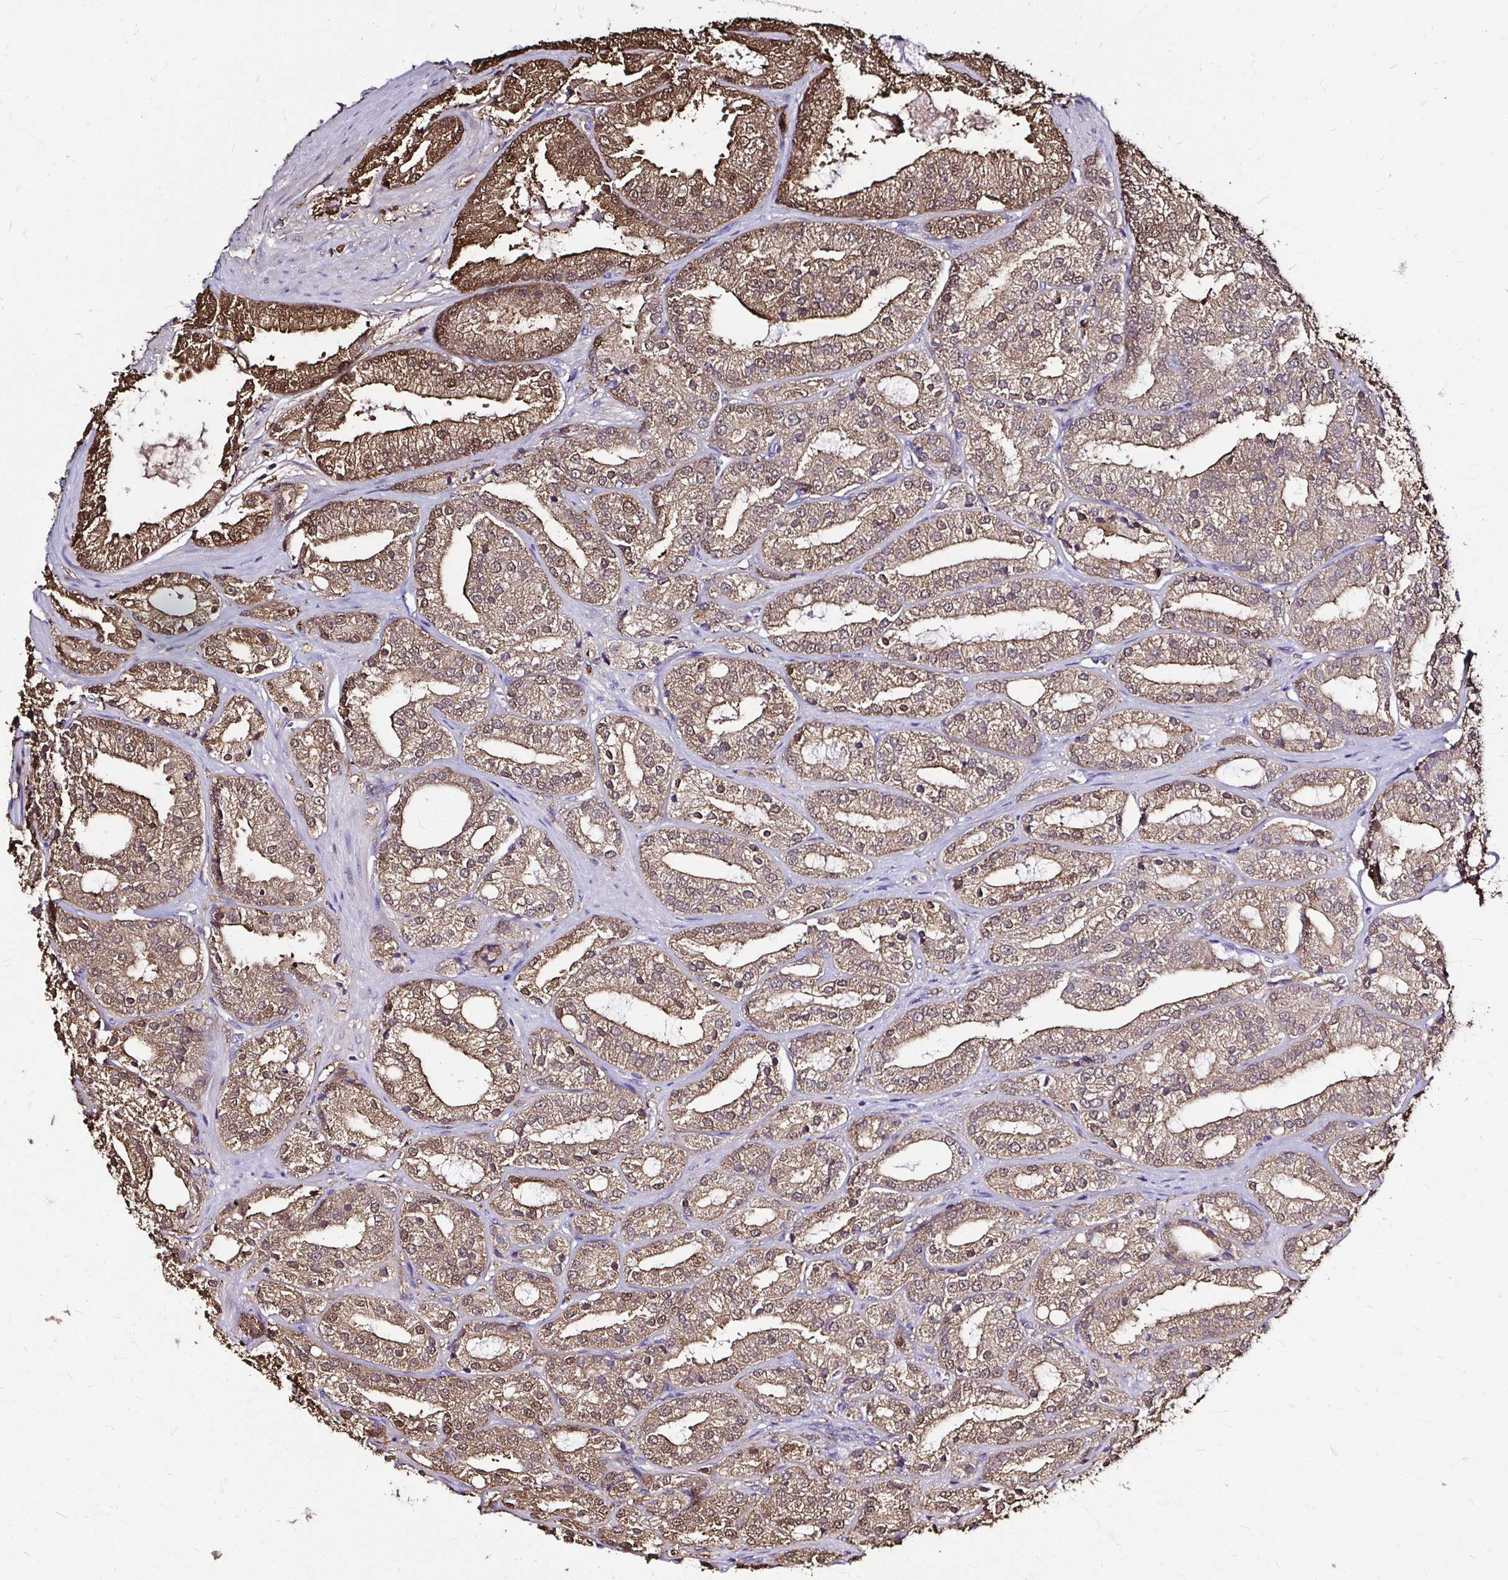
{"staining": {"intensity": "moderate", "quantity": ">75%", "location": "cytoplasmic/membranous,nuclear"}, "tissue": "prostate cancer", "cell_type": "Tumor cells", "image_type": "cancer", "snomed": [{"axis": "morphology", "description": "Adenocarcinoma, High grade"}, {"axis": "topography", "description": "Prostate"}], "caption": "Brown immunohistochemical staining in prostate high-grade adenocarcinoma demonstrates moderate cytoplasmic/membranous and nuclear positivity in about >75% of tumor cells.", "gene": "IDH1", "patient": {"sex": "male", "age": 68}}